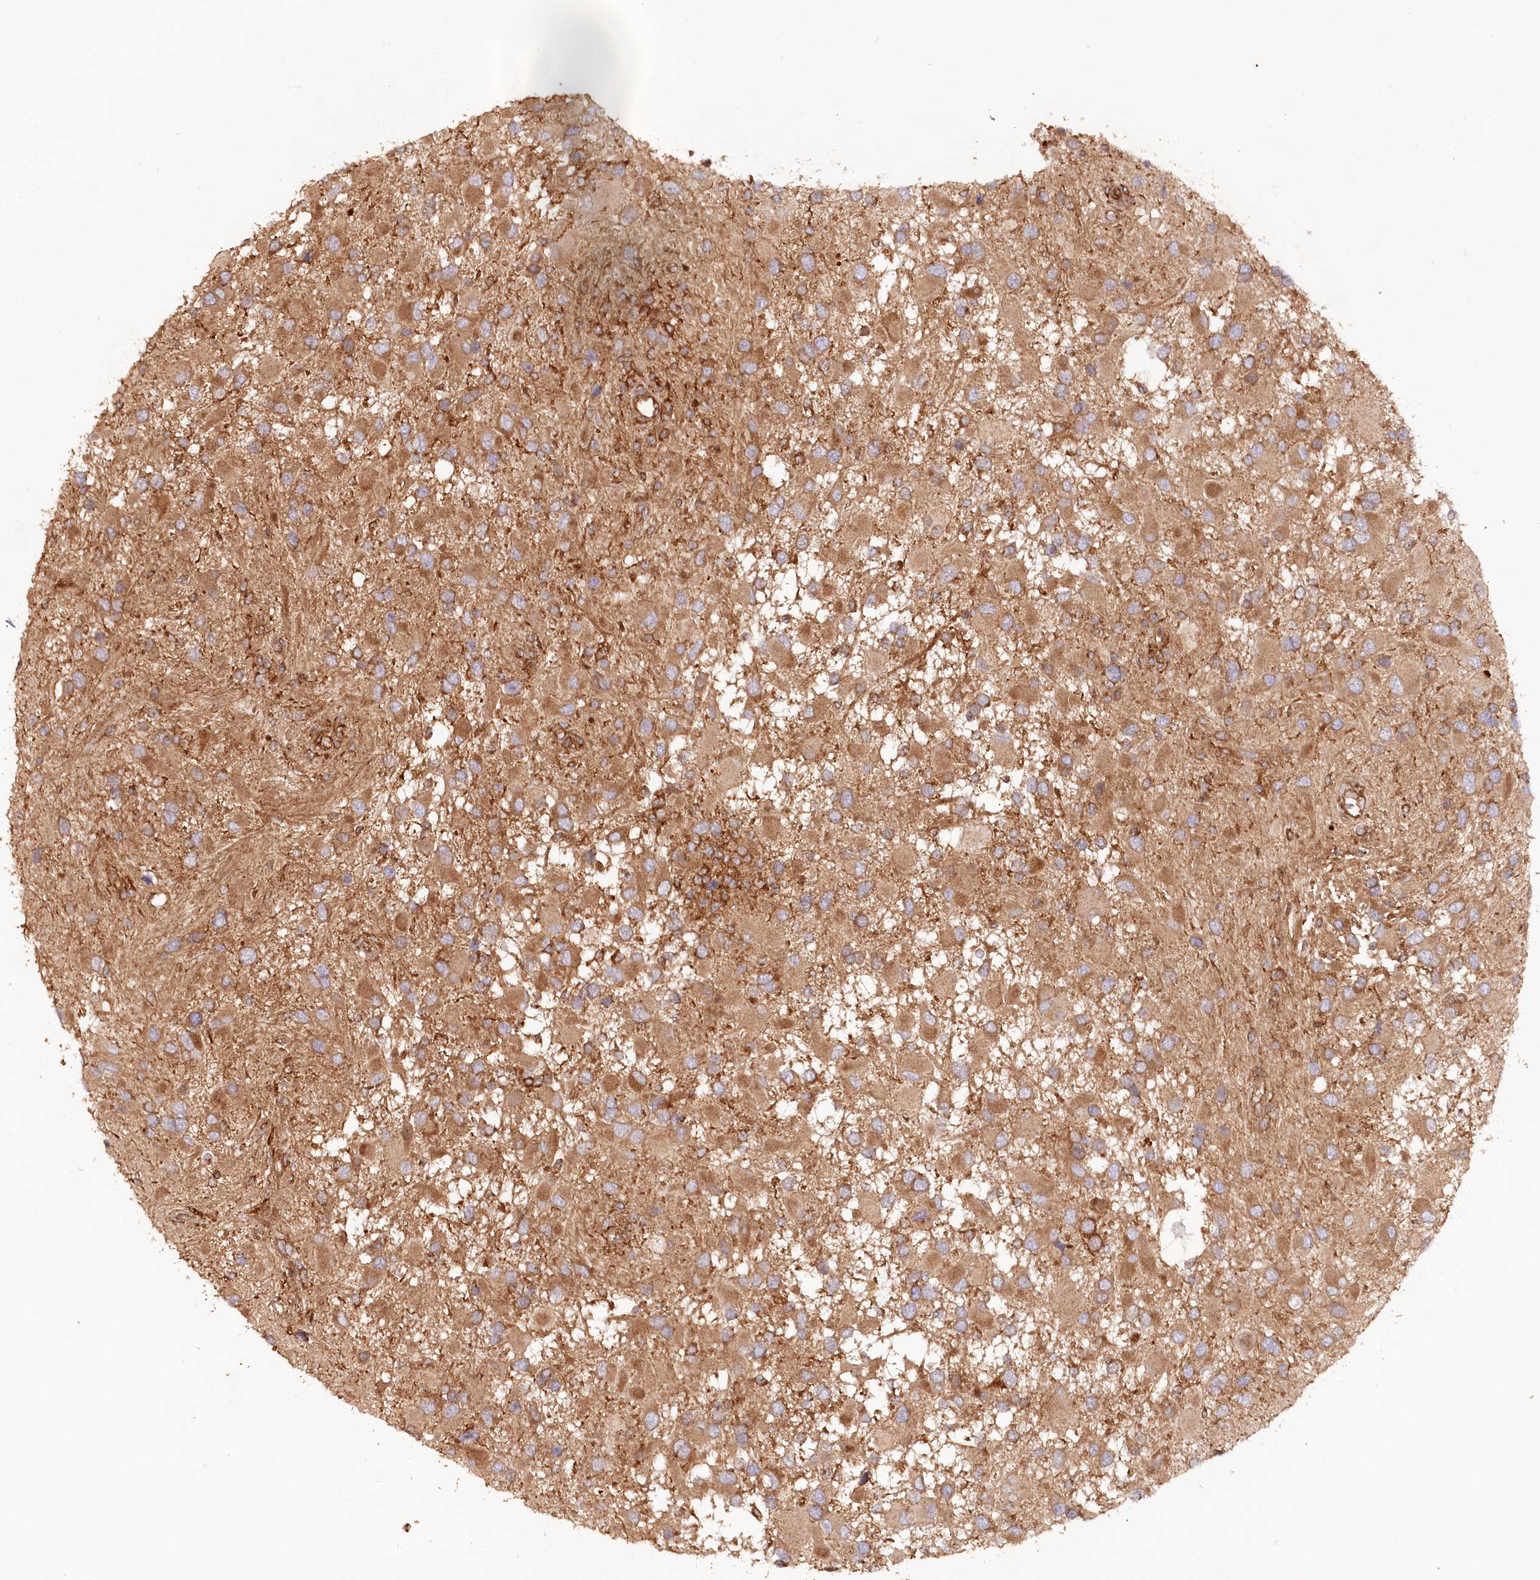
{"staining": {"intensity": "moderate", "quantity": ">75%", "location": "cytoplasmic/membranous"}, "tissue": "glioma", "cell_type": "Tumor cells", "image_type": "cancer", "snomed": [{"axis": "morphology", "description": "Glioma, malignant, High grade"}, {"axis": "topography", "description": "Brain"}], "caption": "Human malignant glioma (high-grade) stained with a protein marker demonstrates moderate staining in tumor cells.", "gene": "PAIP2", "patient": {"sex": "male", "age": 53}}